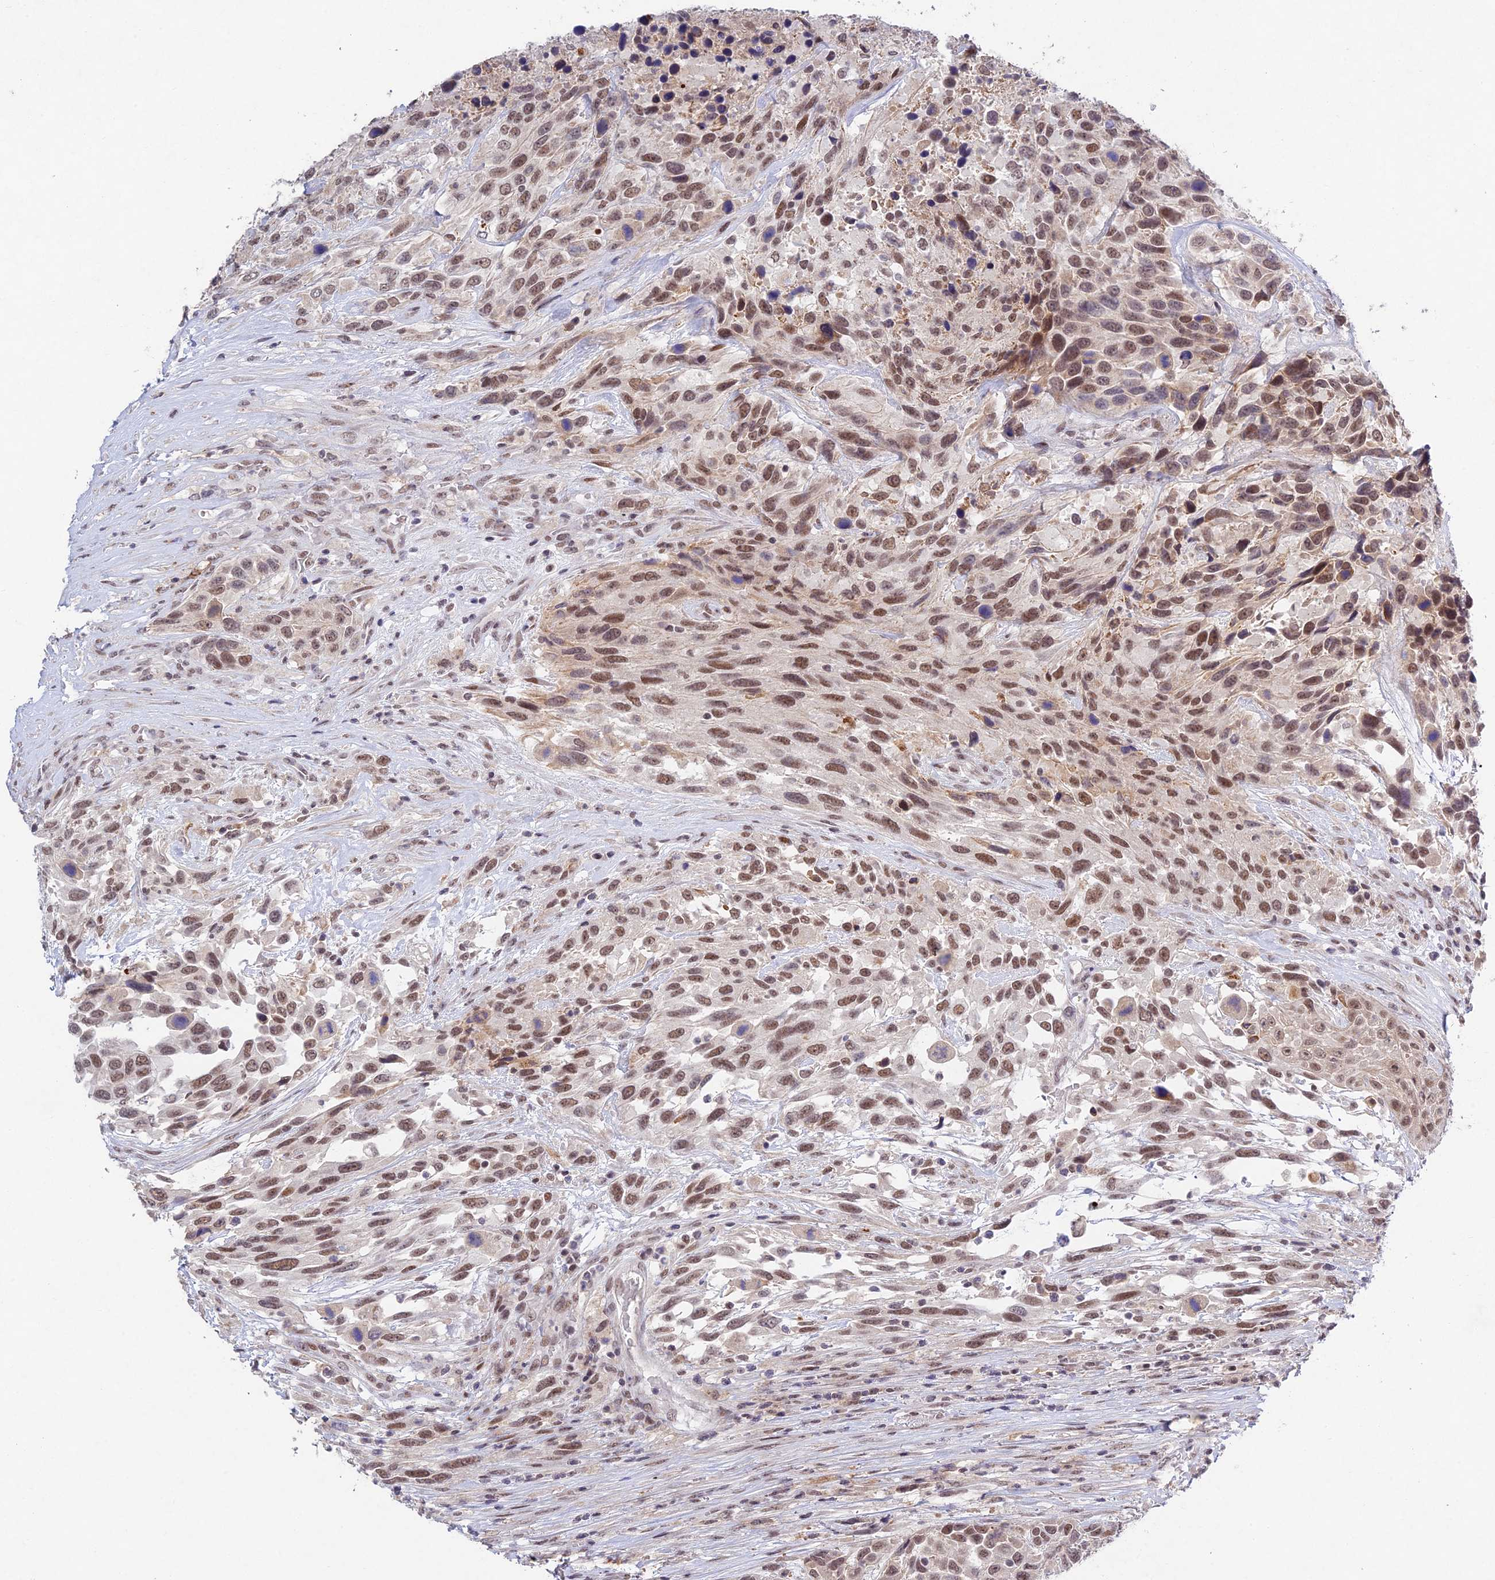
{"staining": {"intensity": "moderate", "quantity": ">75%", "location": "nuclear"}, "tissue": "urothelial cancer", "cell_type": "Tumor cells", "image_type": "cancer", "snomed": [{"axis": "morphology", "description": "Urothelial carcinoma, High grade"}, {"axis": "topography", "description": "Urinary bladder"}], "caption": "Protein analysis of urothelial carcinoma (high-grade) tissue demonstrates moderate nuclear staining in approximately >75% of tumor cells. The staining is performed using DAB brown chromogen to label protein expression. The nuclei are counter-stained blue using hematoxylin.", "gene": "RAVER1", "patient": {"sex": "female", "age": 70}}